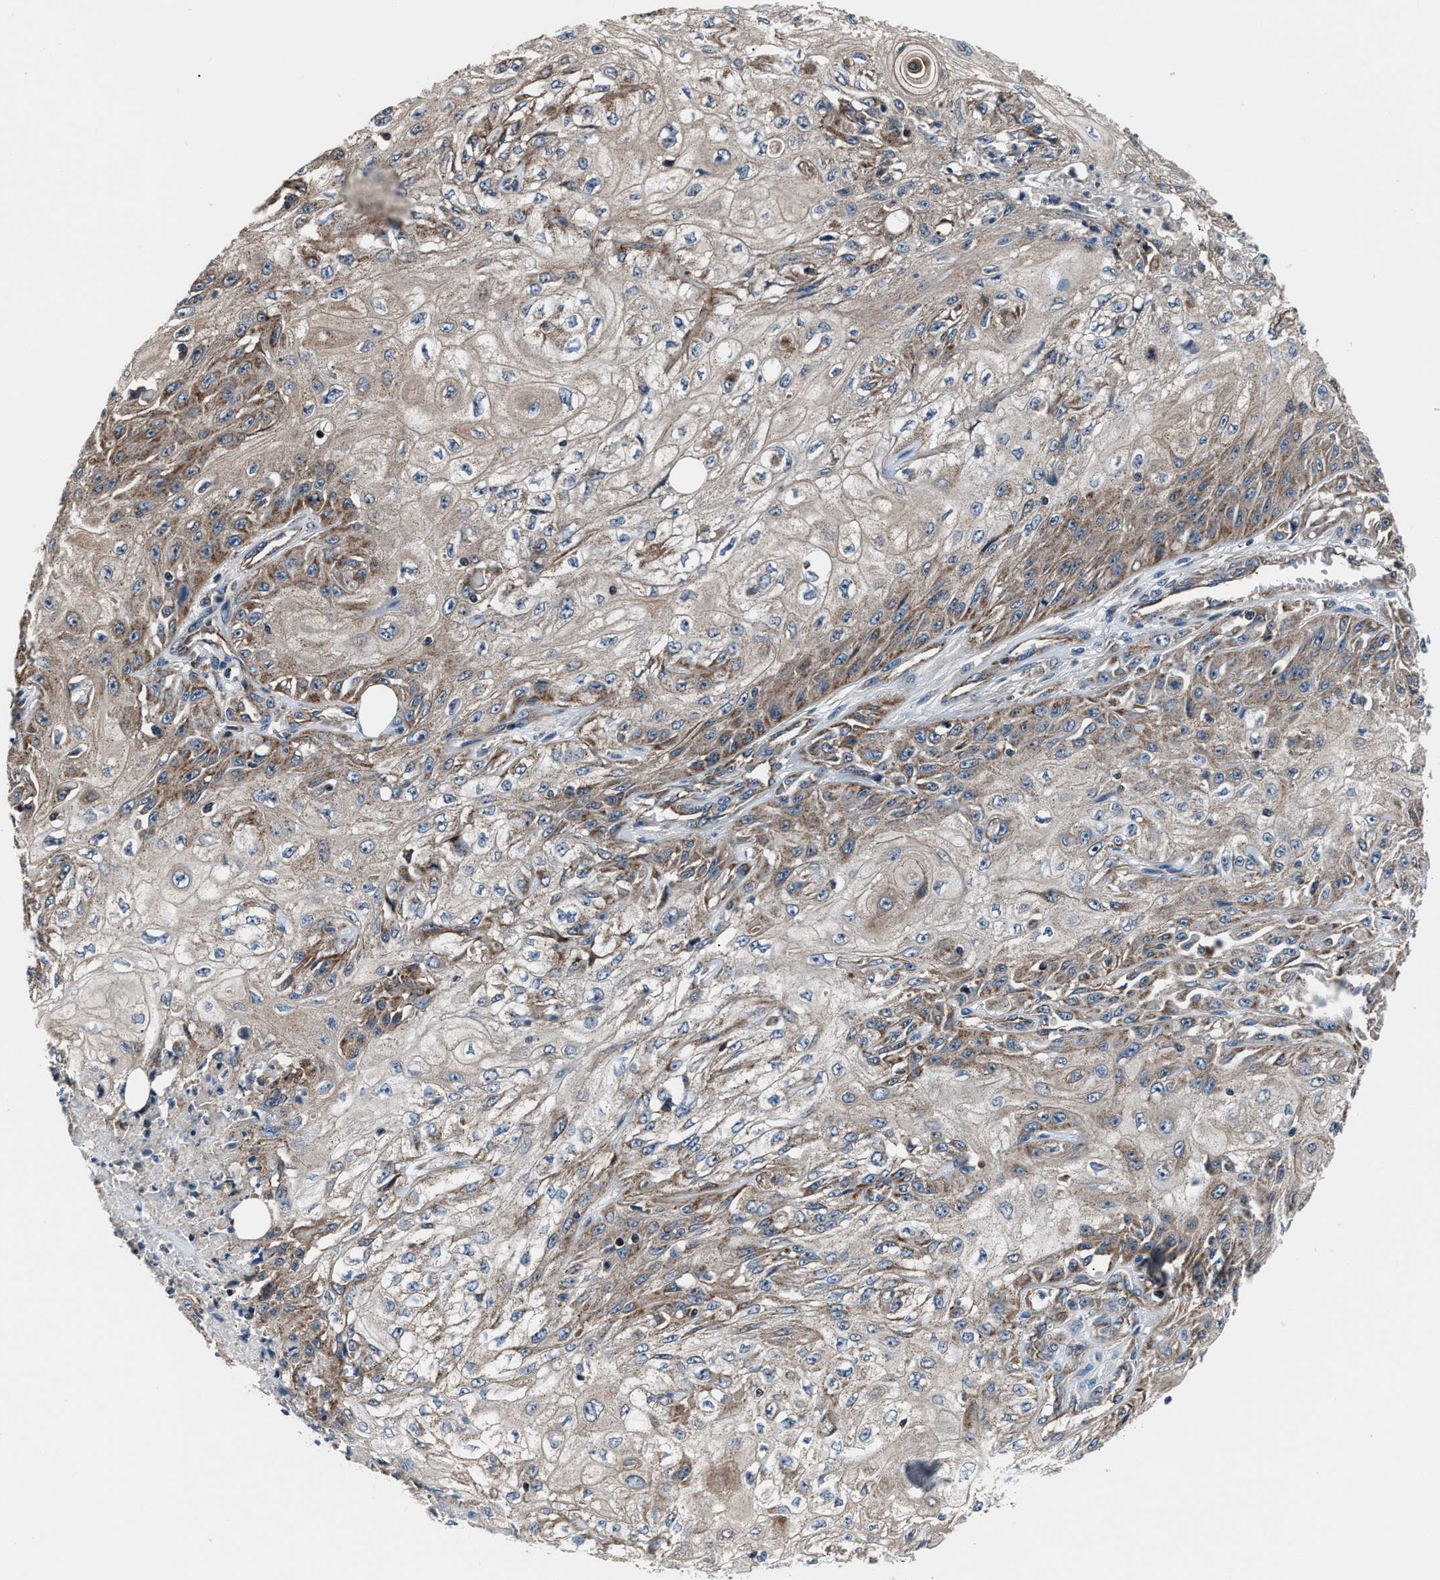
{"staining": {"intensity": "moderate", "quantity": ">75%", "location": "cytoplasmic/membranous"}, "tissue": "skin cancer", "cell_type": "Tumor cells", "image_type": "cancer", "snomed": [{"axis": "morphology", "description": "Squamous cell carcinoma, NOS"}, {"axis": "morphology", "description": "Squamous cell carcinoma, metastatic, NOS"}, {"axis": "topography", "description": "Skin"}, {"axis": "topography", "description": "Lymph node"}], "caption": "DAB (3,3'-diaminobenzidine) immunohistochemical staining of skin squamous cell carcinoma reveals moderate cytoplasmic/membranous protein staining in approximately >75% of tumor cells.", "gene": "GGCT", "patient": {"sex": "male", "age": 75}}